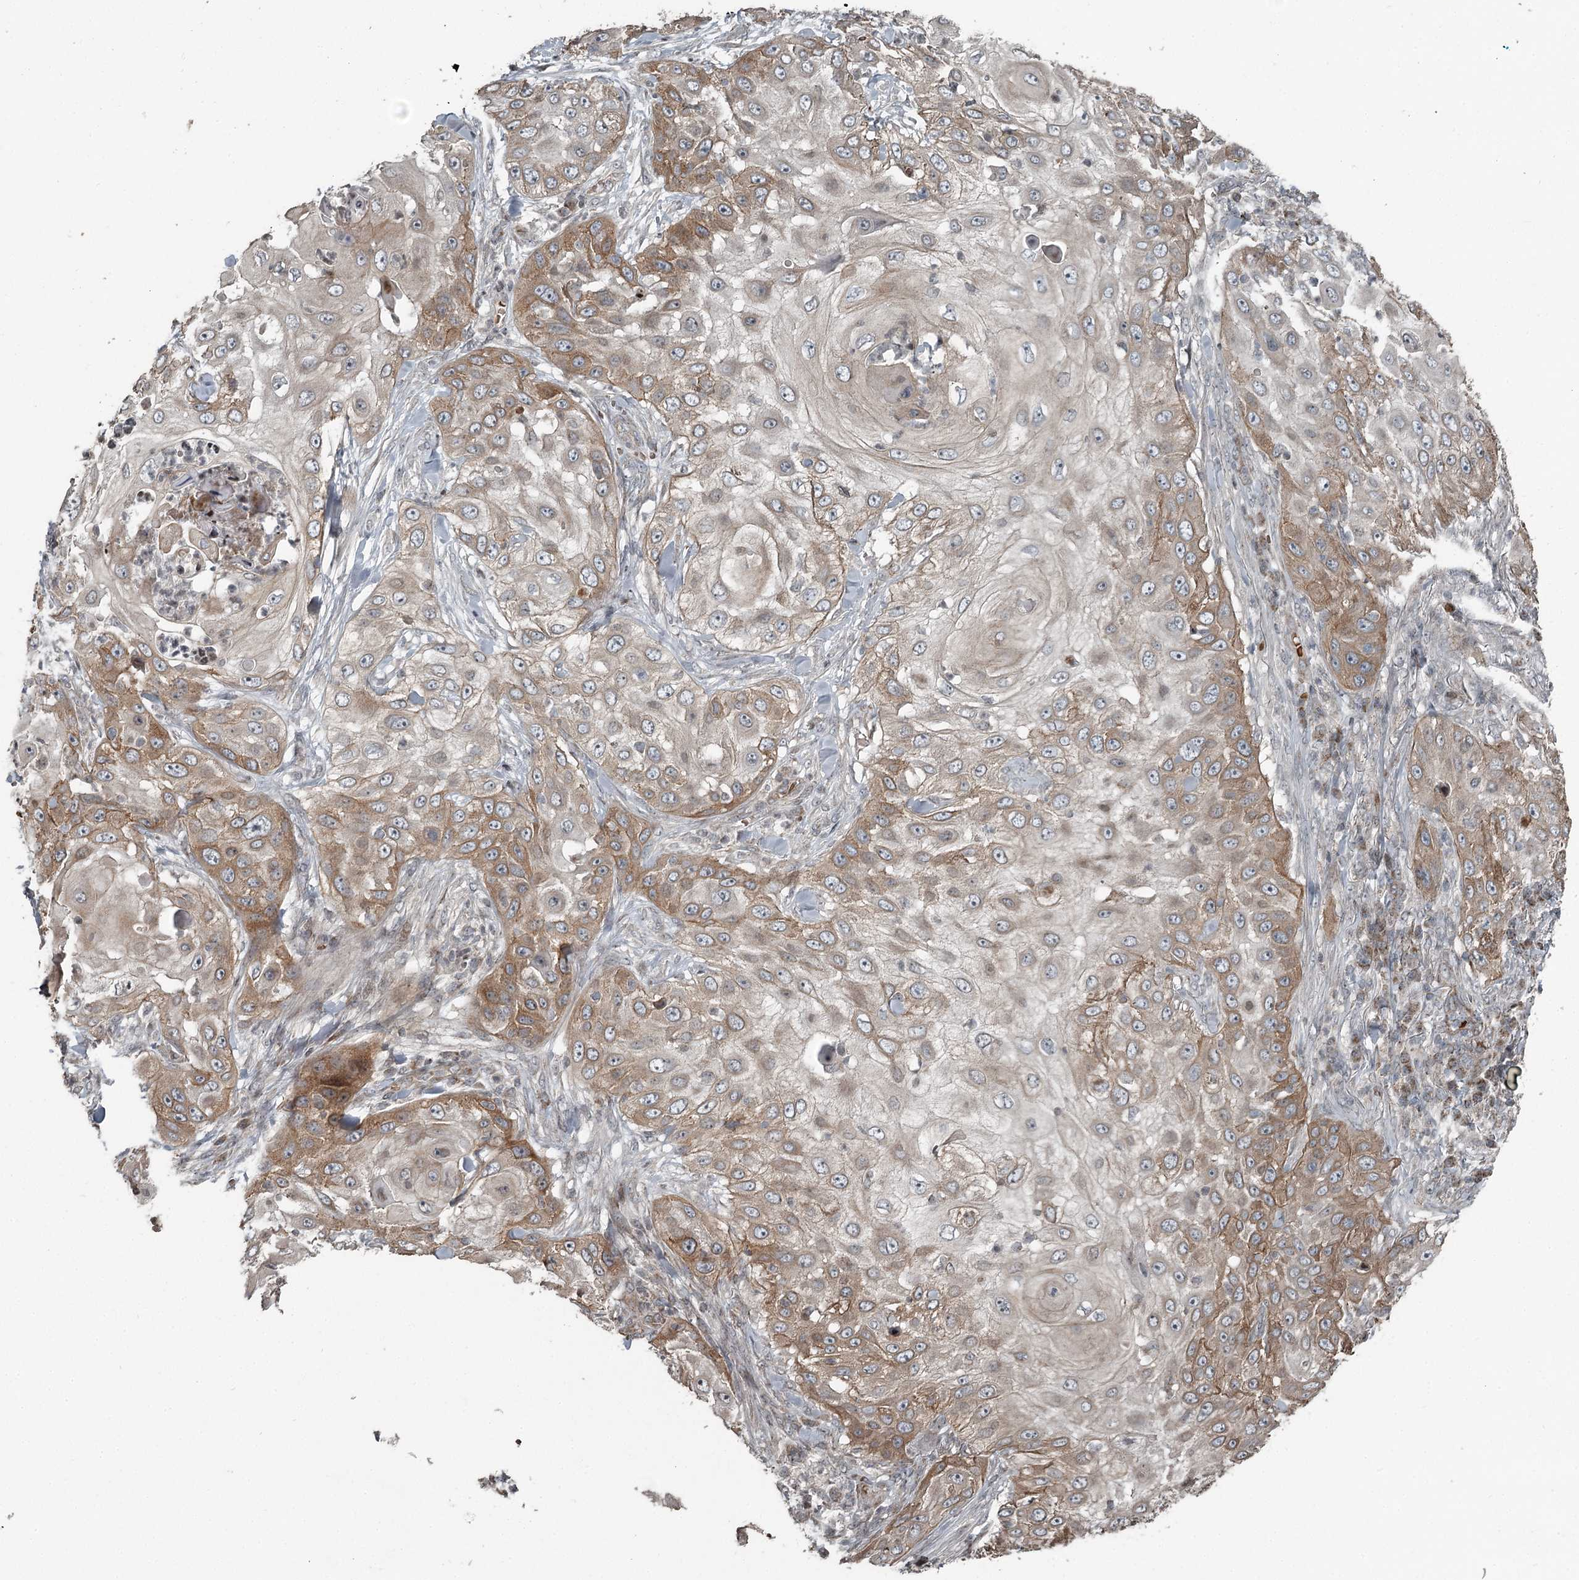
{"staining": {"intensity": "moderate", "quantity": "25%-75%", "location": "cytoplasmic/membranous"}, "tissue": "skin cancer", "cell_type": "Tumor cells", "image_type": "cancer", "snomed": [{"axis": "morphology", "description": "Squamous cell carcinoma, NOS"}, {"axis": "topography", "description": "Skin"}], "caption": "Squamous cell carcinoma (skin) stained with DAB (3,3'-diaminobenzidine) IHC reveals medium levels of moderate cytoplasmic/membranous staining in about 25%-75% of tumor cells. (Brightfield microscopy of DAB IHC at high magnification).", "gene": "RASSF8", "patient": {"sex": "female", "age": 44}}